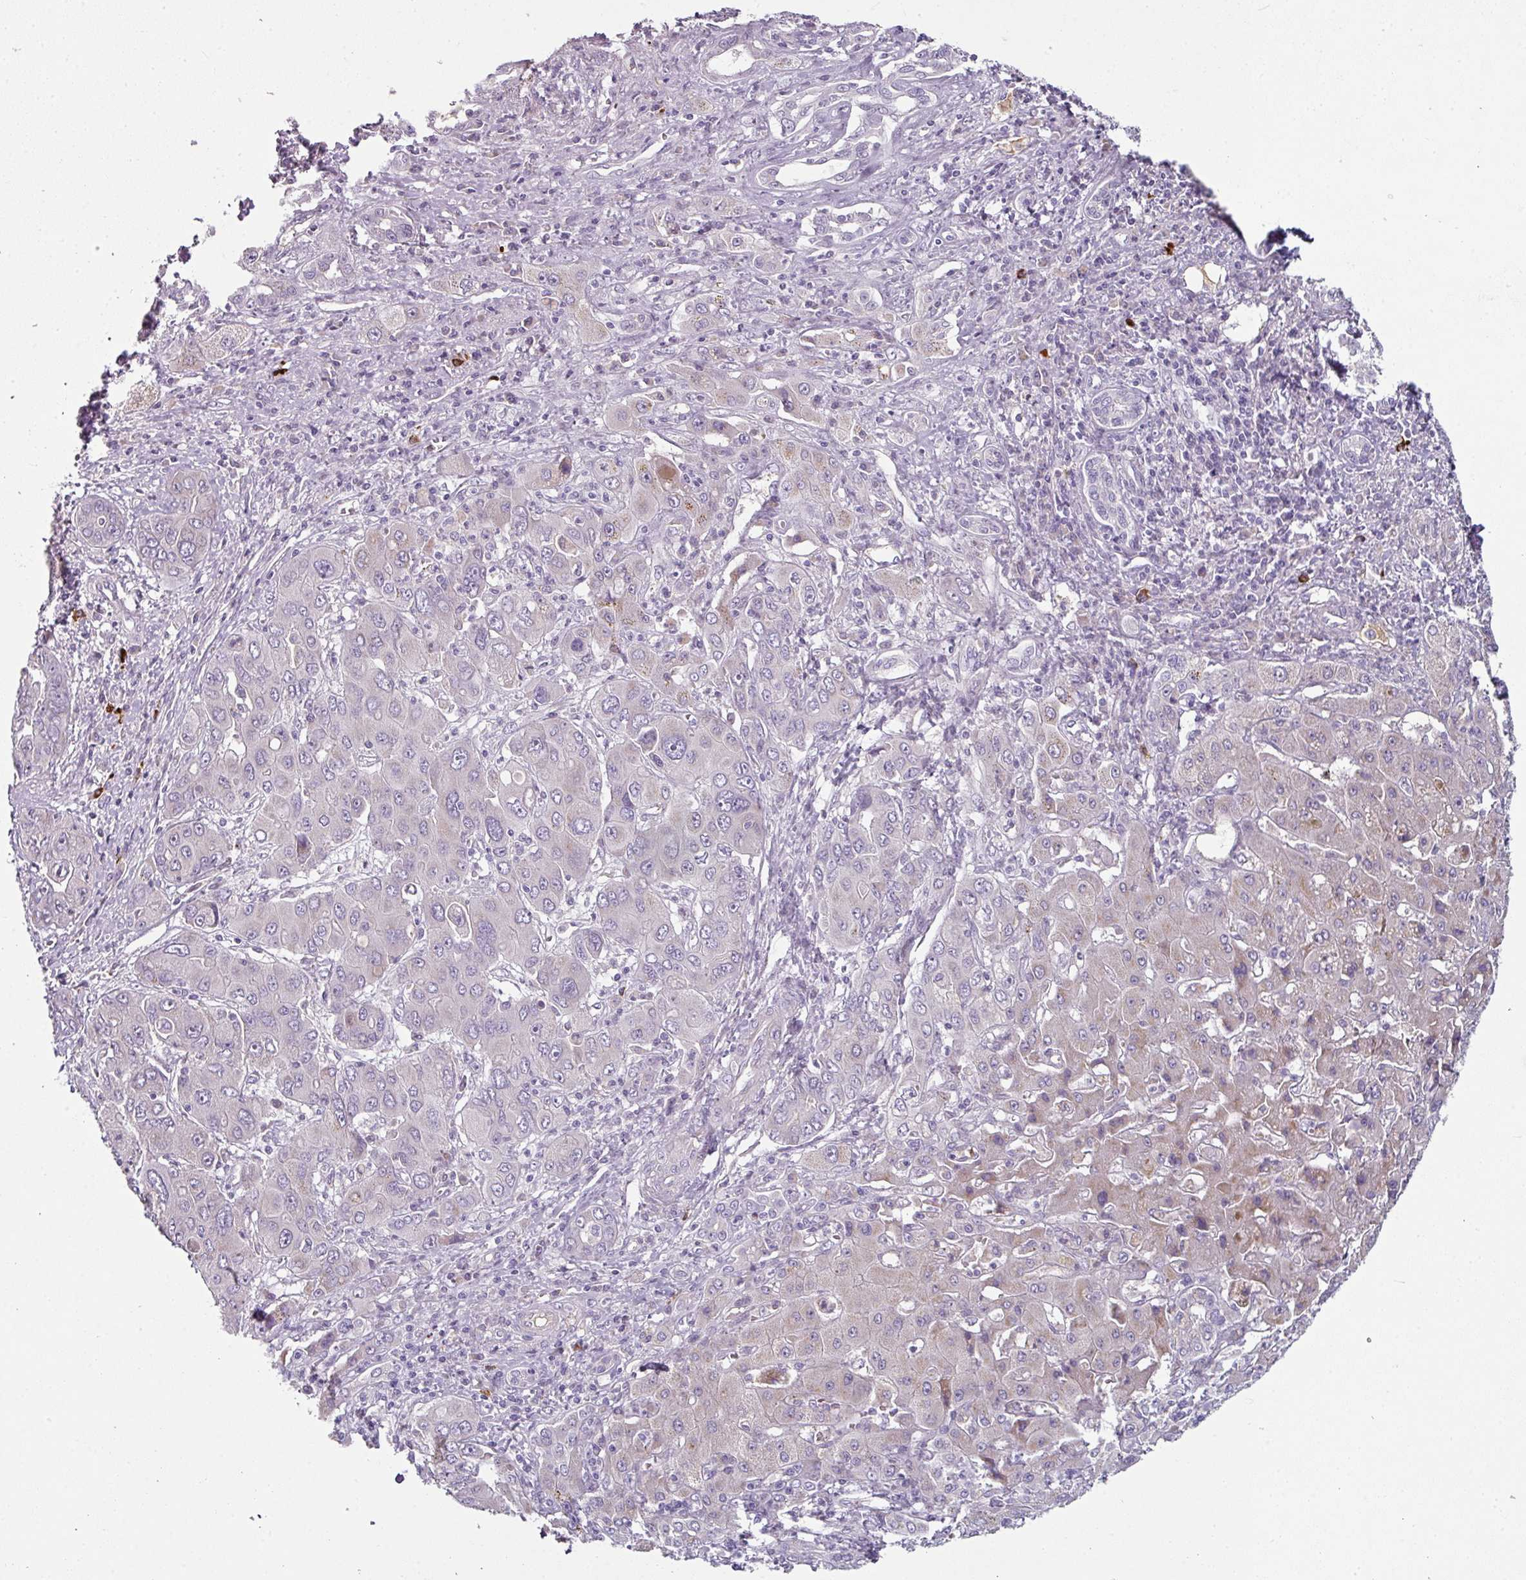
{"staining": {"intensity": "negative", "quantity": "none", "location": "none"}, "tissue": "liver cancer", "cell_type": "Tumor cells", "image_type": "cancer", "snomed": [{"axis": "morphology", "description": "Cholangiocarcinoma"}, {"axis": "topography", "description": "Liver"}], "caption": "DAB (3,3'-diaminobenzidine) immunohistochemical staining of human cholangiocarcinoma (liver) exhibits no significant expression in tumor cells. (Stains: DAB (3,3'-diaminobenzidine) immunohistochemistry (IHC) with hematoxylin counter stain, Microscopy: brightfield microscopy at high magnification).", "gene": "FHAD1", "patient": {"sex": "male", "age": 67}}